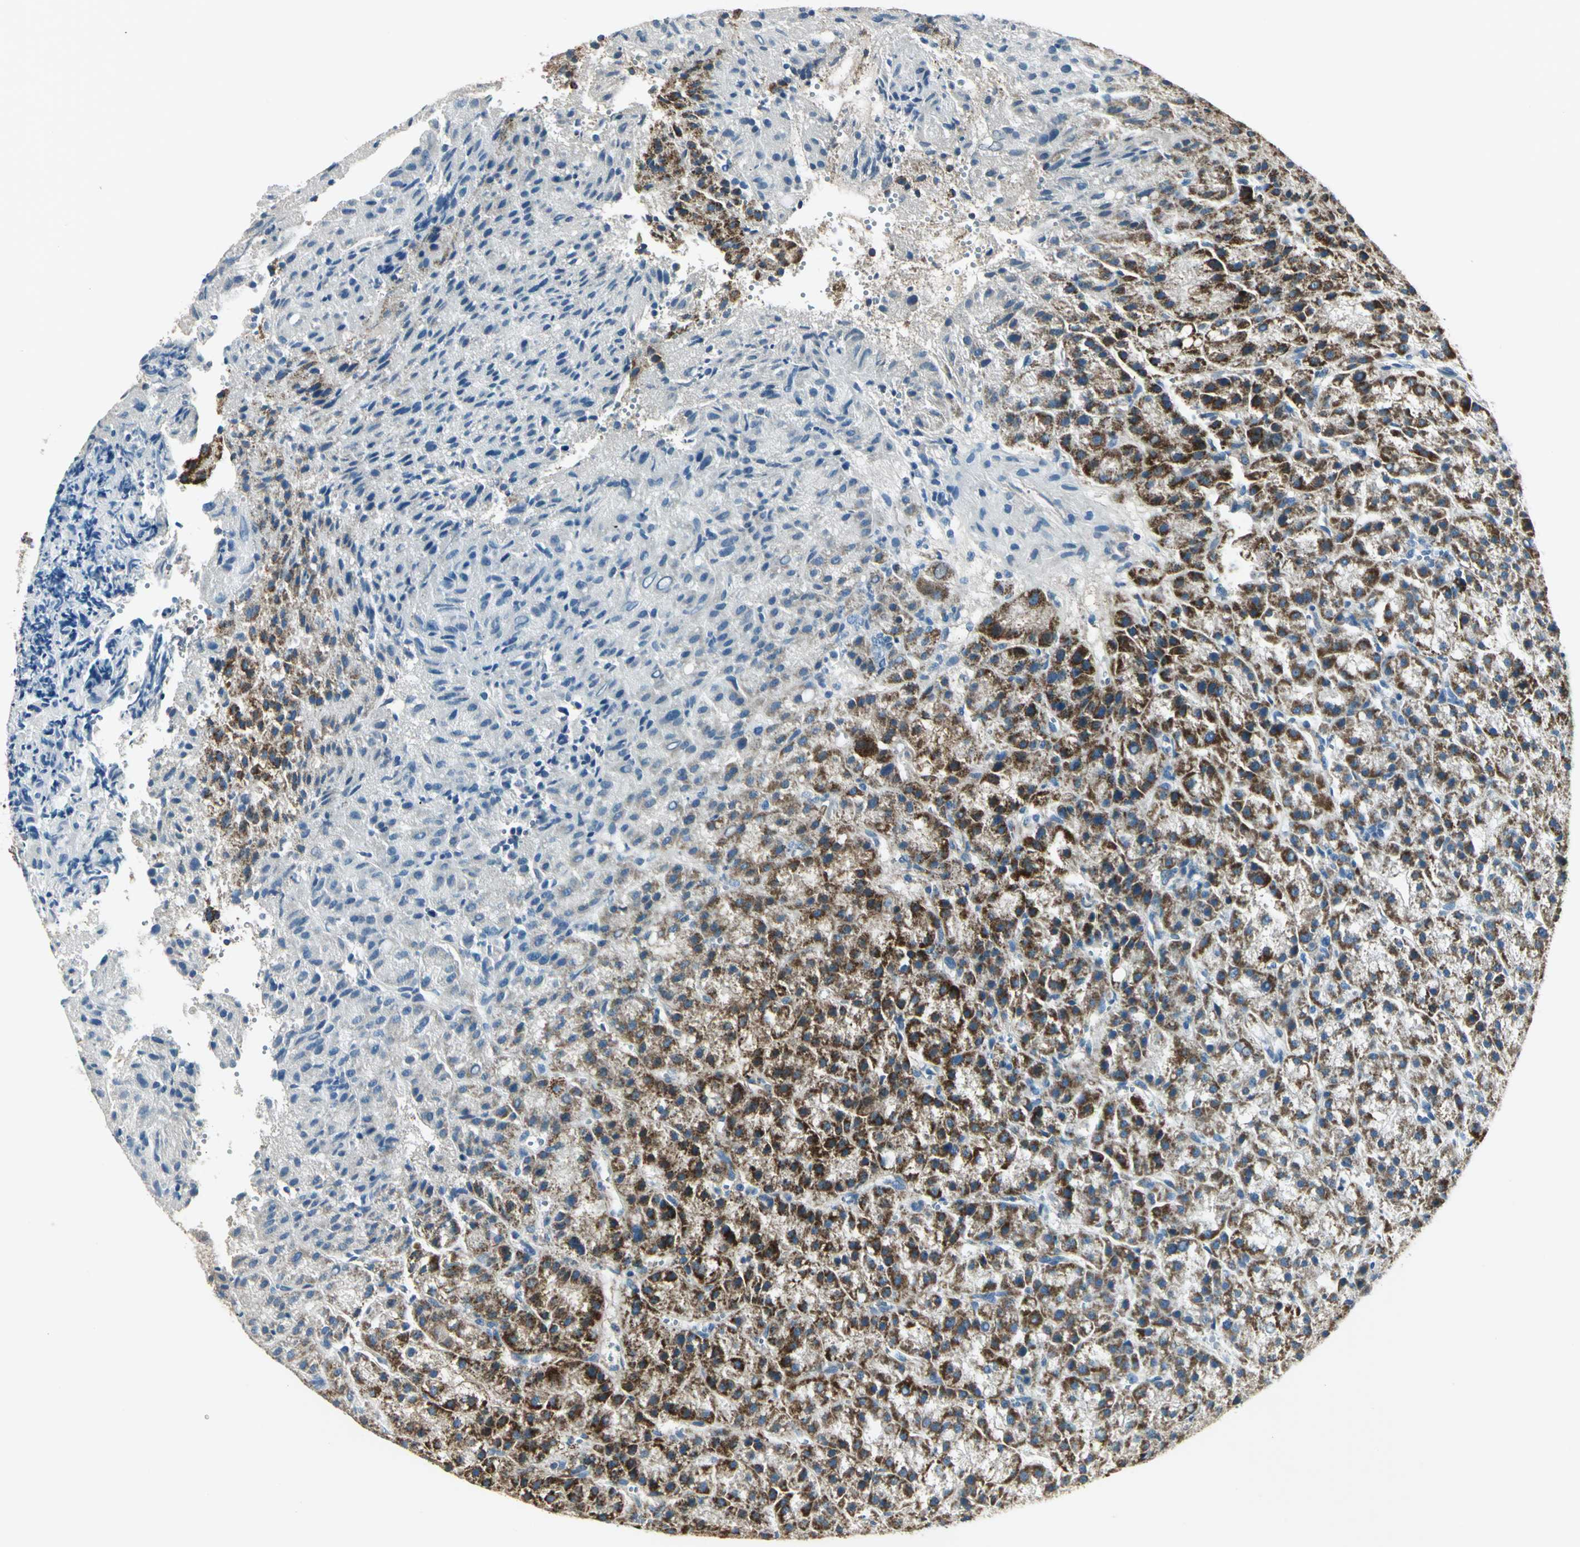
{"staining": {"intensity": "strong", "quantity": ">75%", "location": "cytoplasmic/membranous"}, "tissue": "liver cancer", "cell_type": "Tumor cells", "image_type": "cancer", "snomed": [{"axis": "morphology", "description": "Carcinoma, Hepatocellular, NOS"}, {"axis": "topography", "description": "Liver"}], "caption": "Protein staining by IHC demonstrates strong cytoplasmic/membranous expression in about >75% of tumor cells in liver cancer (hepatocellular carcinoma).", "gene": "ACADM", "patient": {"sex": "female", "age": 58}}